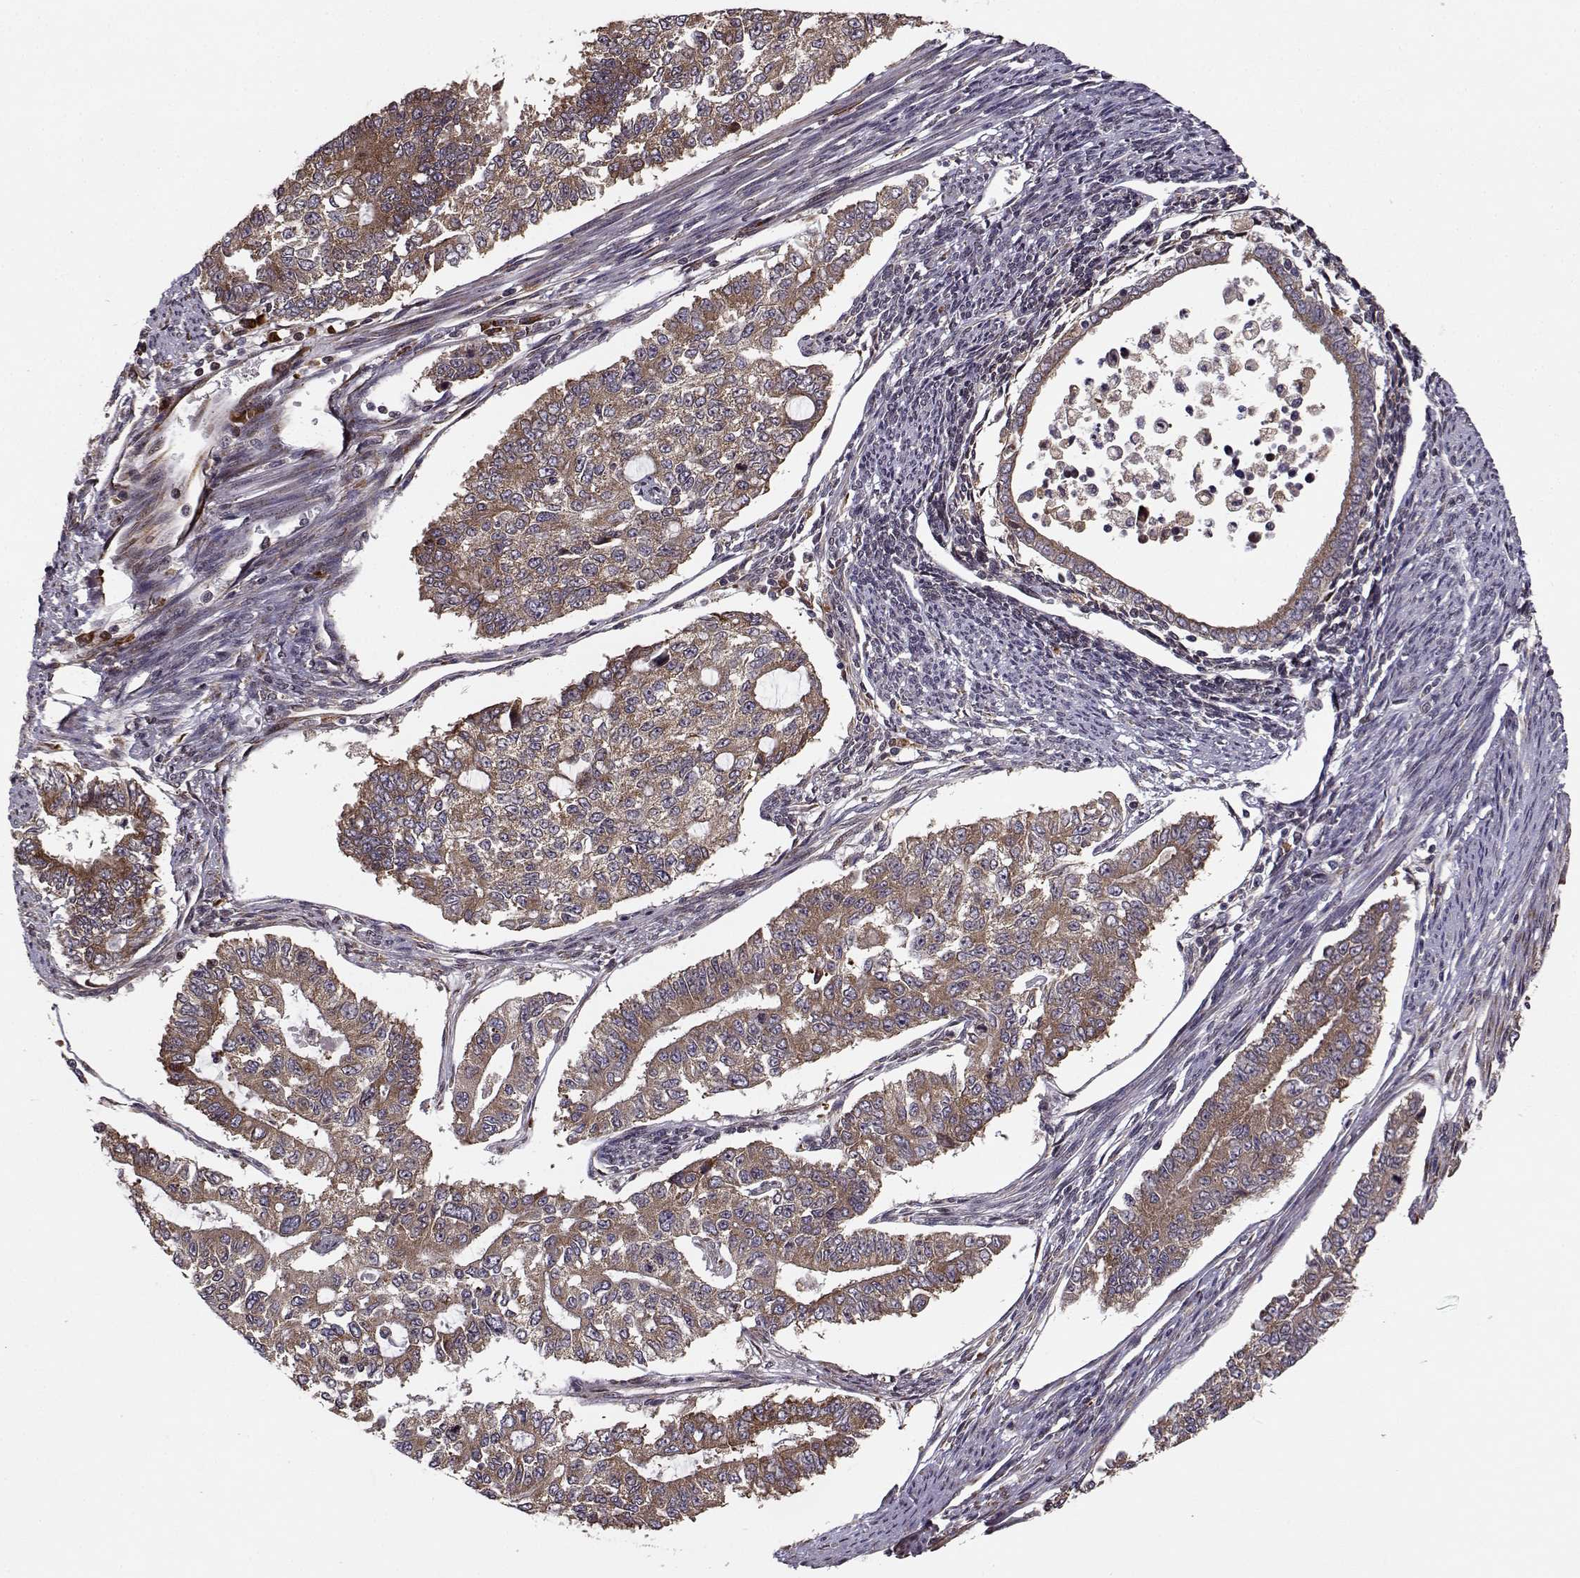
{"staining": {"intensity": "strong", "quantity": ">75%", "location": "cytoplasmic/membranous"}, "tissue": "endometrial cancer", "cell_type": "Tumor cells", "image_type": "cancer", "snomed": [{"axis": "morphology", "description": "Adenocarcinoma, NOS"}, {"axis": "topography", "description": "Uterus"}], "caption": "Immunohistochemical staining of human adenocarcinoma (endometrial) shows high levels of strong cytoplasmic/membranous expression in about >75% of tumor cells.", "gene": "RPL31", "patient": {"sex": "female", "age": 59}}